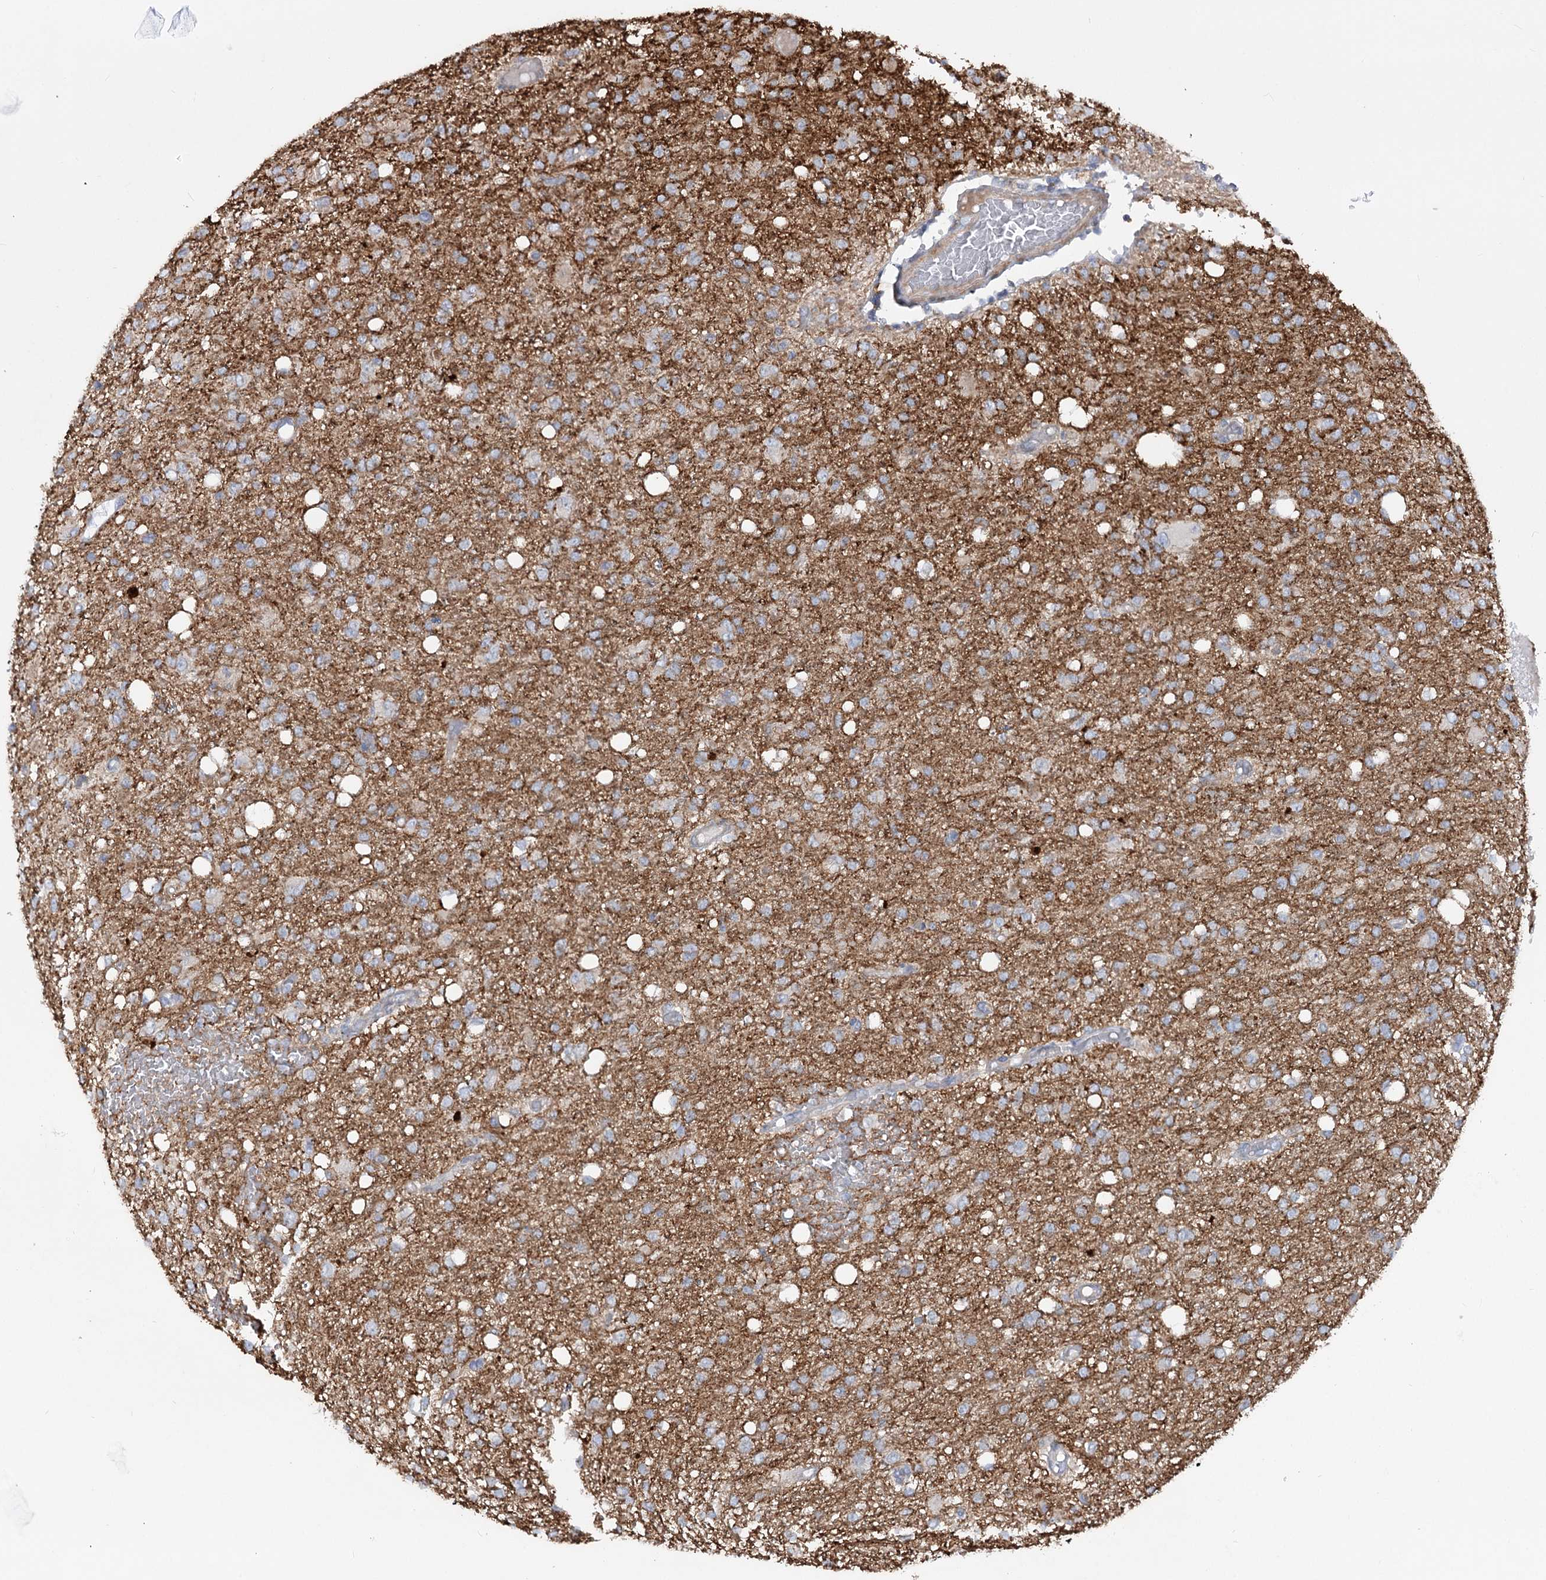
{"staining": {"intensity": "negative", "quantity": "none", "location": "none"}, "tissue": "glioma", "cell_type": "Tumor cells", "image_type": "cancer", "snomed": [{"axis": "morphology", "description": "Glioma, malignant, High grade"}, {"axis": "topography", "description": "Brain"}], "caption": "An immunohistochemistry image of glioma is shown. There is no staining in tumor cells of glioma. Brightfield microscopy of immunohistochemistry stained with DAB (3,3'-diaminobenzidine) (brown) and hematoxylin (blue), captured at high magnification.", "gene": "SCN11A", "patient": {"sex": "female", "age": 59}}